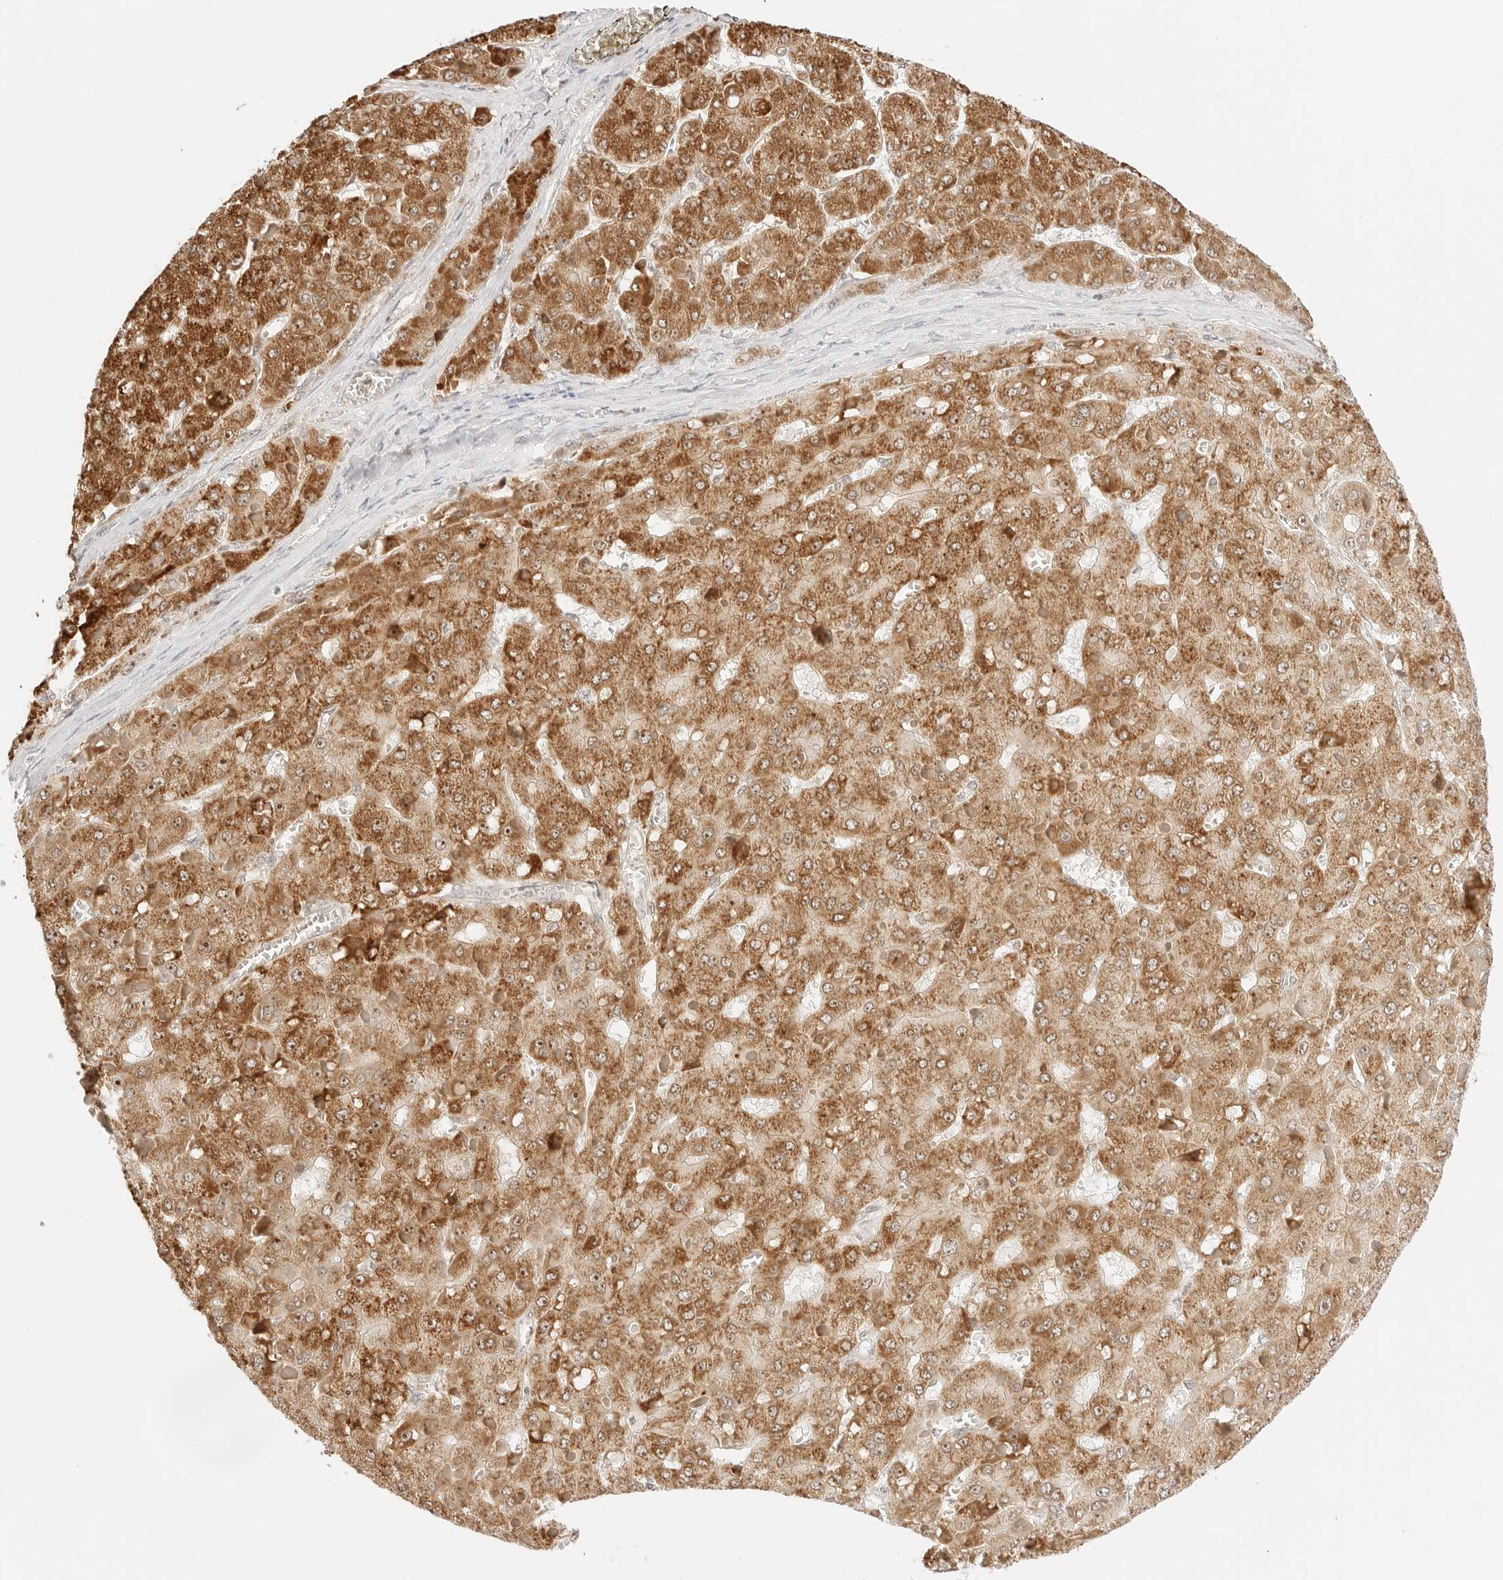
{"staining": {"intensity": "strong", "quantity": ">75%", "location": "cytoplasmic/membranous"}, "tissue": "liver cancer", "cell_type": "Tumor cells", "image_type": "cancer", "snomed": [{"axis": "morphology", "description": "Carcinoma, Hepatocellular, NOS"}, {"axis": "topography", "description": "Liver"}], "caption": "An image of human hepatocellular carcinoma (liver) stained for a protein demonstrates strong cytoplasmic/membranous brown staining in tumor cells.", "gene": "RPS6KL1", "patient": {"sex": "female", "age": 73}}